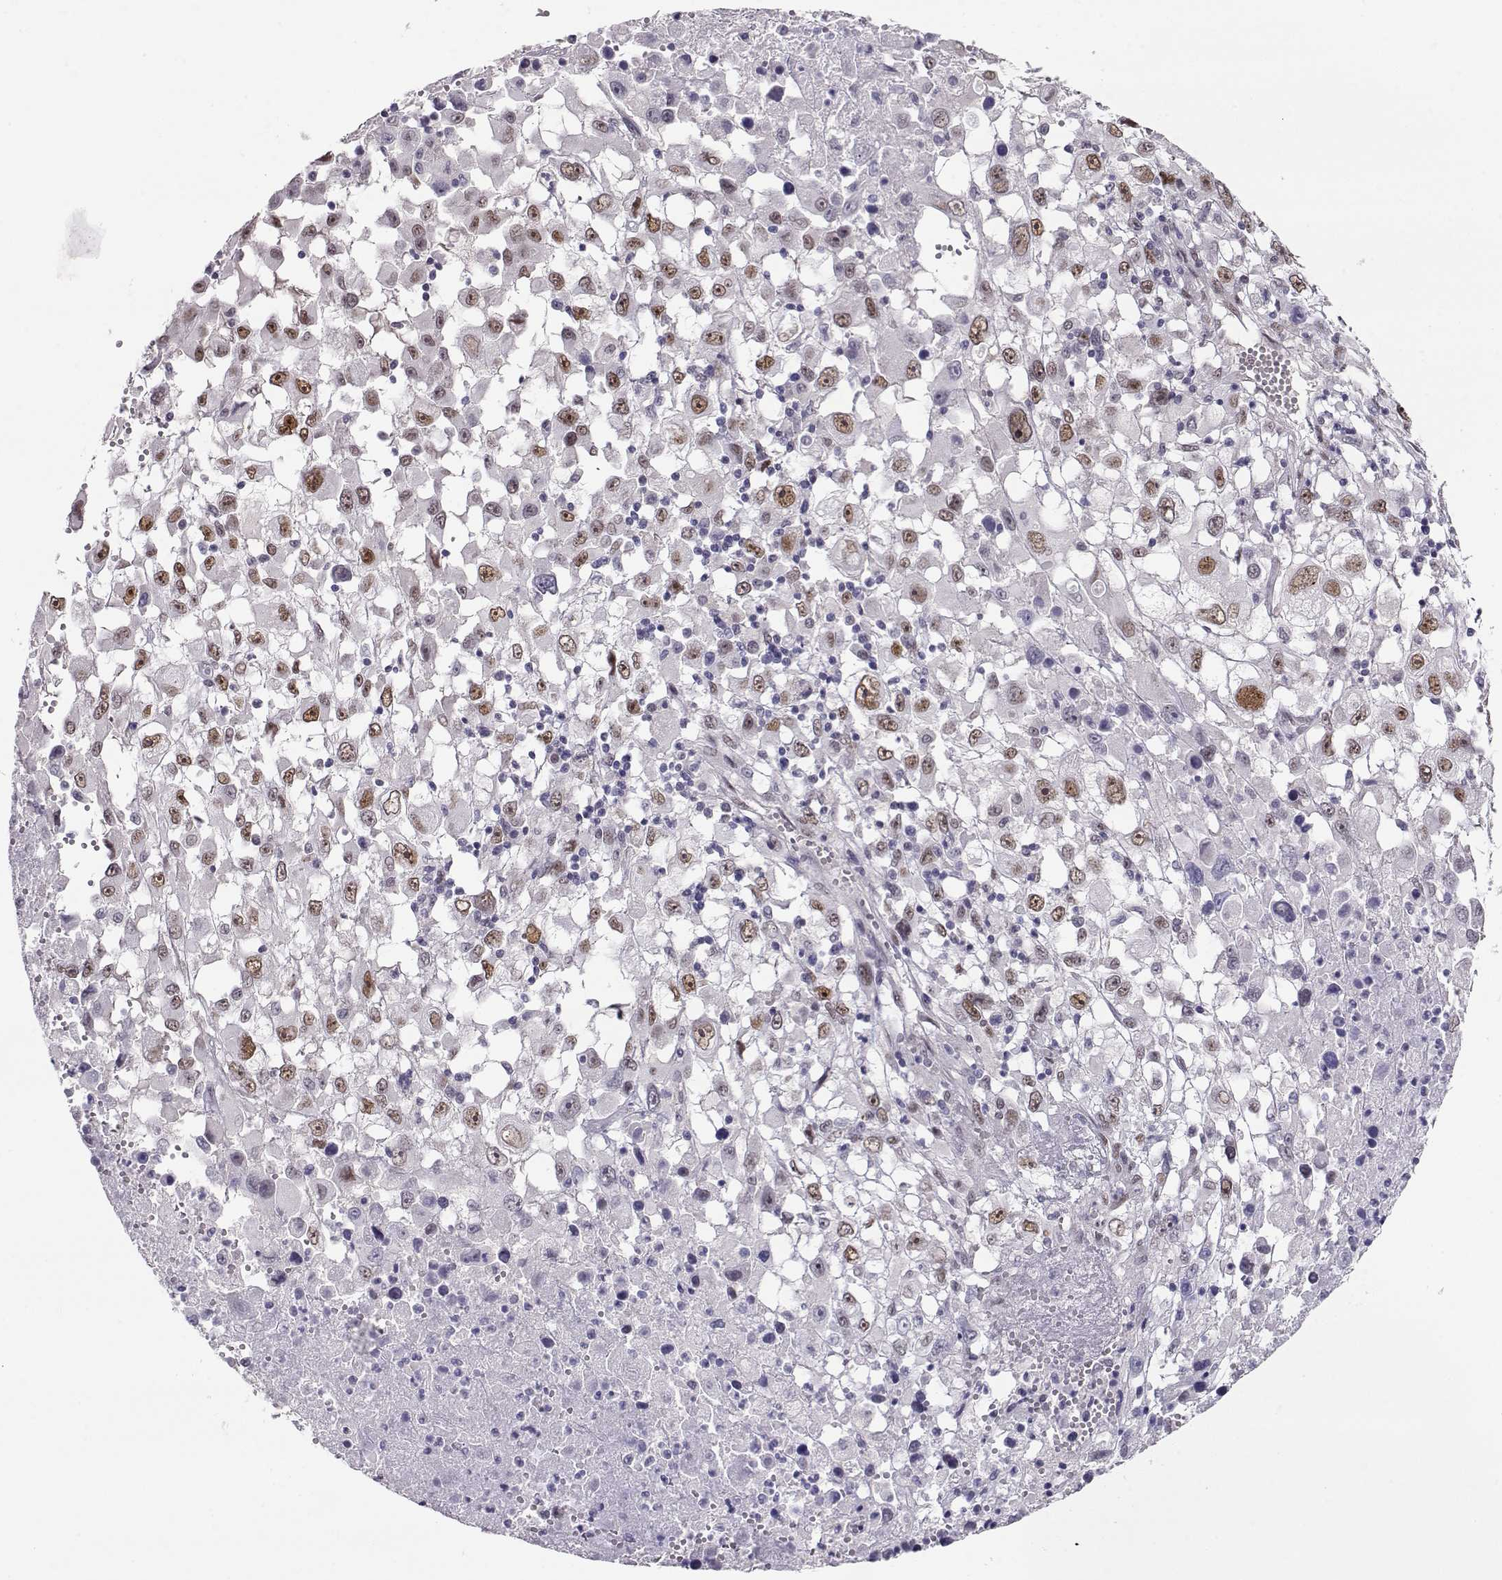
{"staining": {"intensity": "weak", "quantity": "25%-75%", "location": "nuclear"}, "tissue": "melanoma", "cell_type": "Tumor cells", "image_type": "cancer", "snomed": [{"axis": "morphology", "description": "Malignant melanoma, Metastatic site"}, {"axis": "topography", "description": "Soft tissue"}], "caption": "IHC image of human malignant melanoma (metastatic site) stained for a protein (brown), which shows low levels of weak nuclear positivity in about 25%-75% of tumor cells.", "gene": "POLI", "patient": {"sex": "male", "age": 50}}